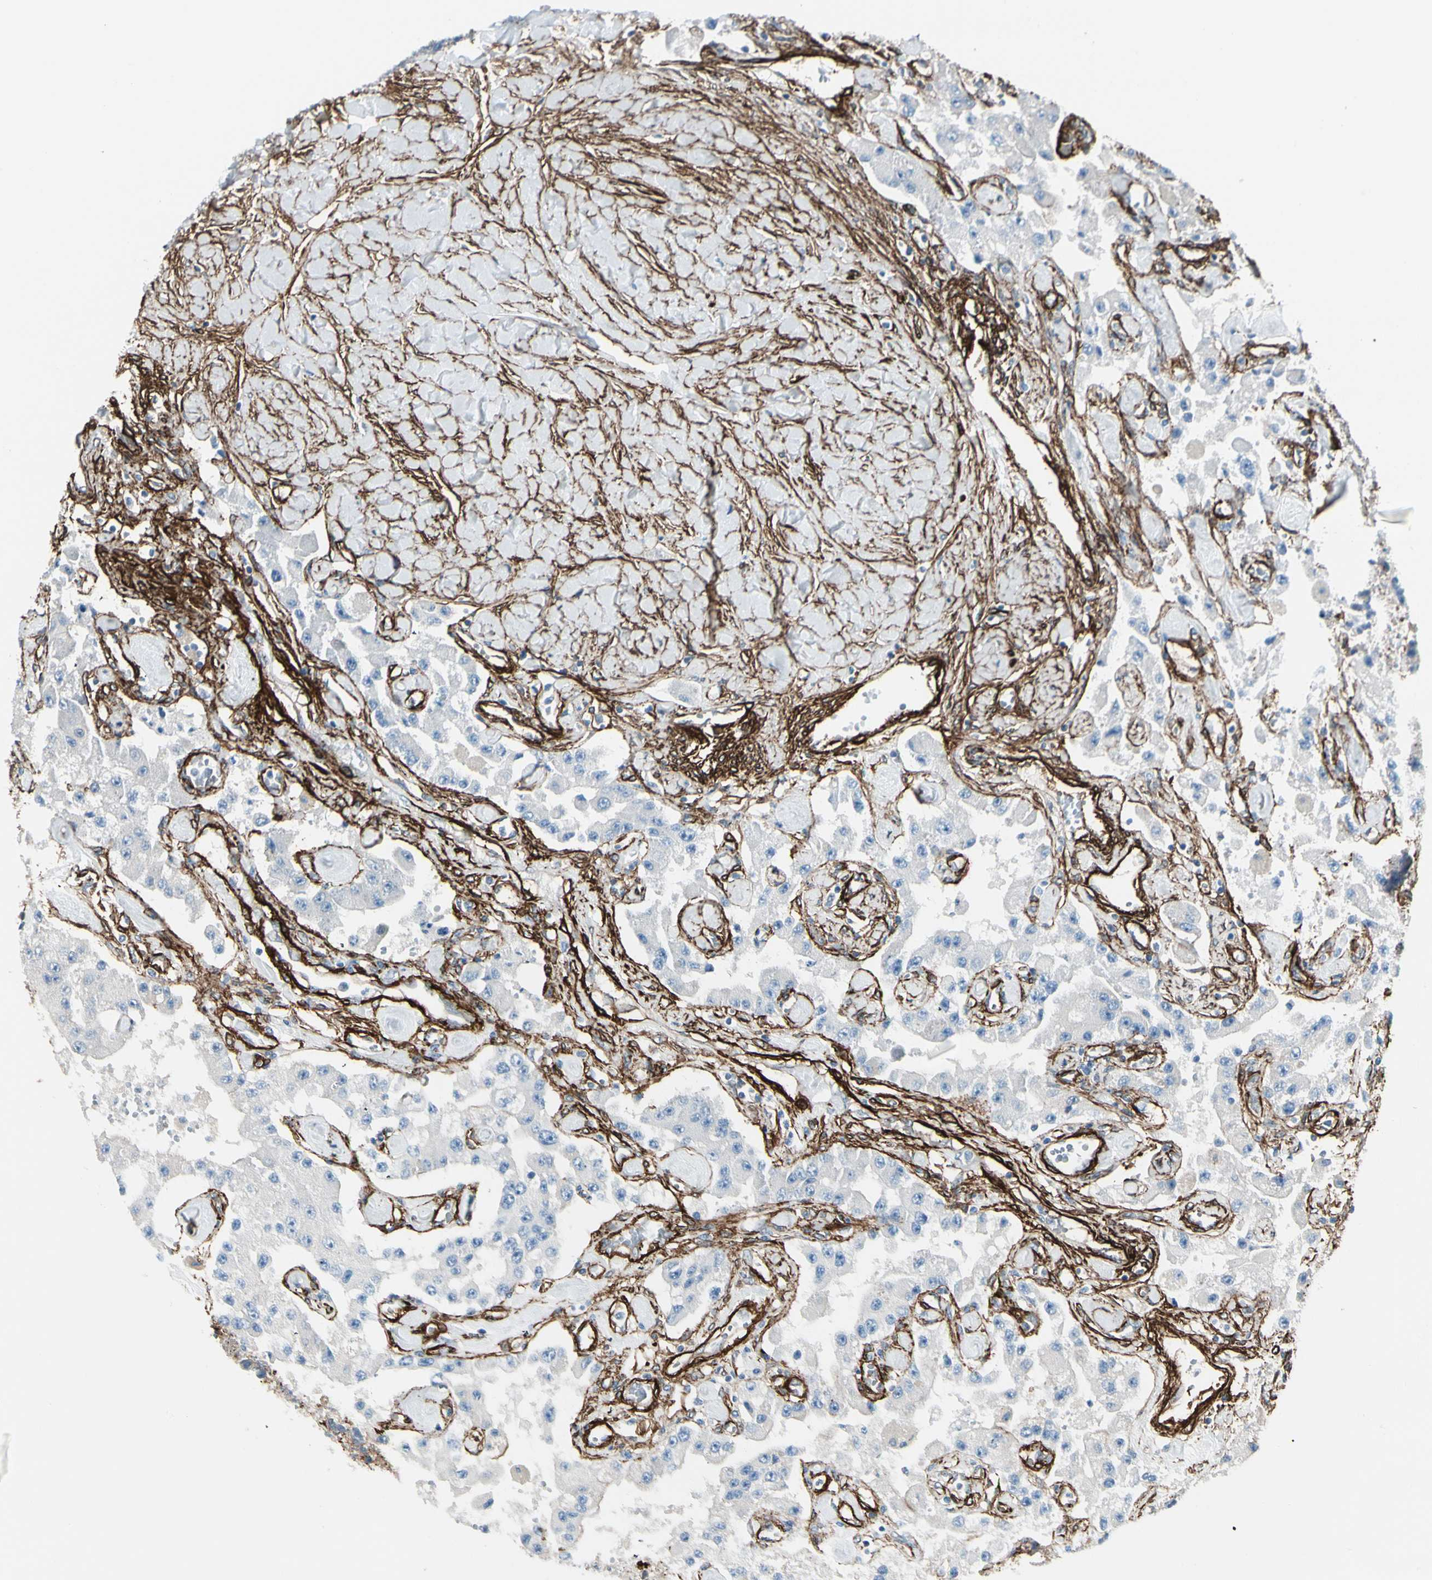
{"staining": {"intensity": "negative", "quantity": "none", "location": "none"}, "tissue": "carcinoid", "cell_type": "Tumor cells", "image_type": "cancer", "snomed": [{"axis": "morphology", "description": "Carcinoid, malignant, NOS"}, {"axis": "topography", "description": "Pancreas"}], "caption": "Photomicrograph shows no protein positivity in tumor cells of carcinoid tissue.", "gene": "CALD1", "patient": {"sex": "male", "age": 41}}